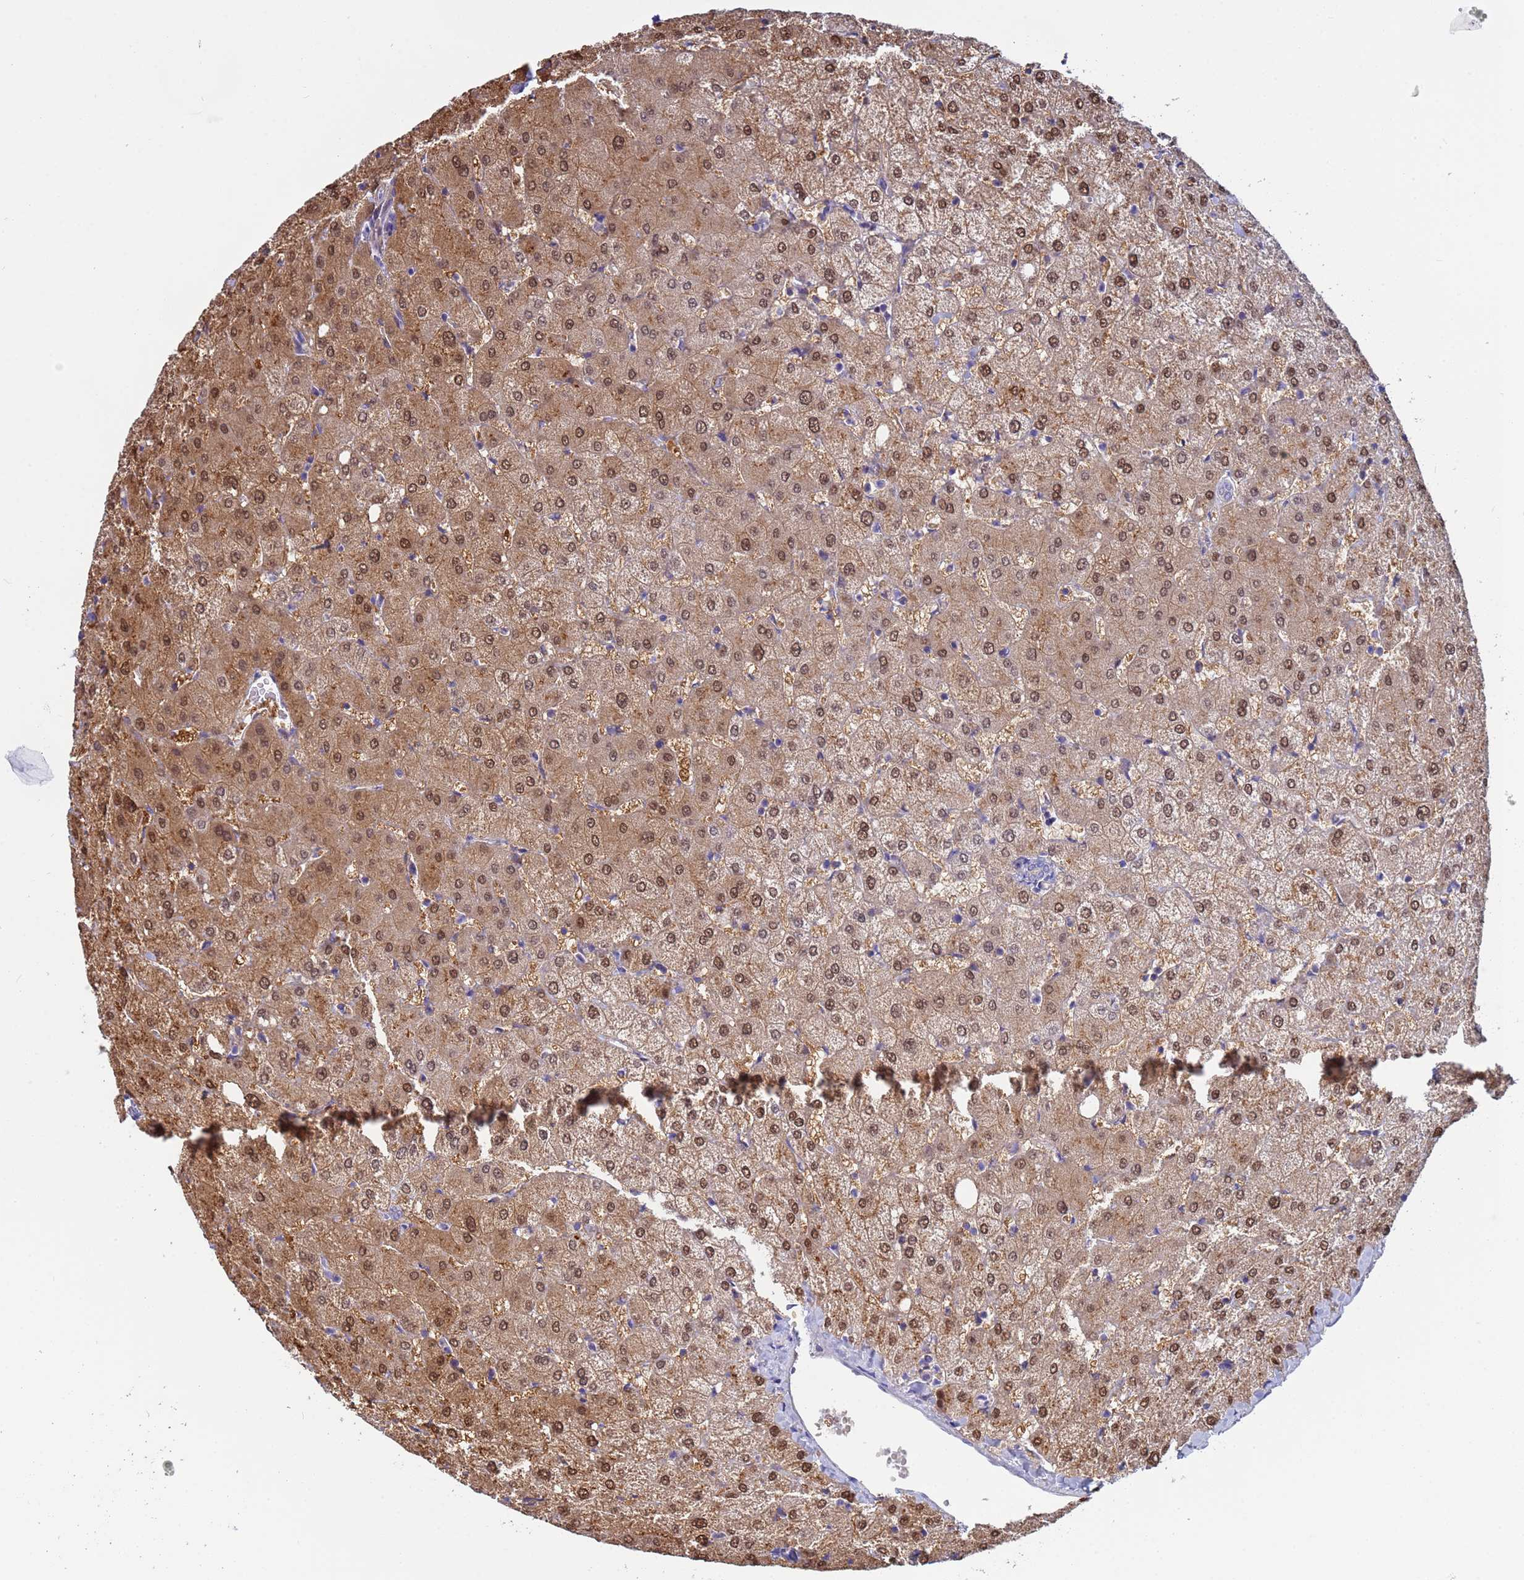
{"staining": {"intensity": "negative", "quantity": "none", "location": "none"}, "tissue": "liver", "cell_type": "Cholangiocytes", "image_type": "normal", "snomed": [{"axis": "morphology", "description": "Normal tissue, NOS"}, {"axis": "topography", "description": "Liver"}], "caption": "Liver stained for a protein using IHC demonstrates no positivity cholangiocytes.", "gene": "PPP6R1", "patient": {"sex": "female", "age": 54}}